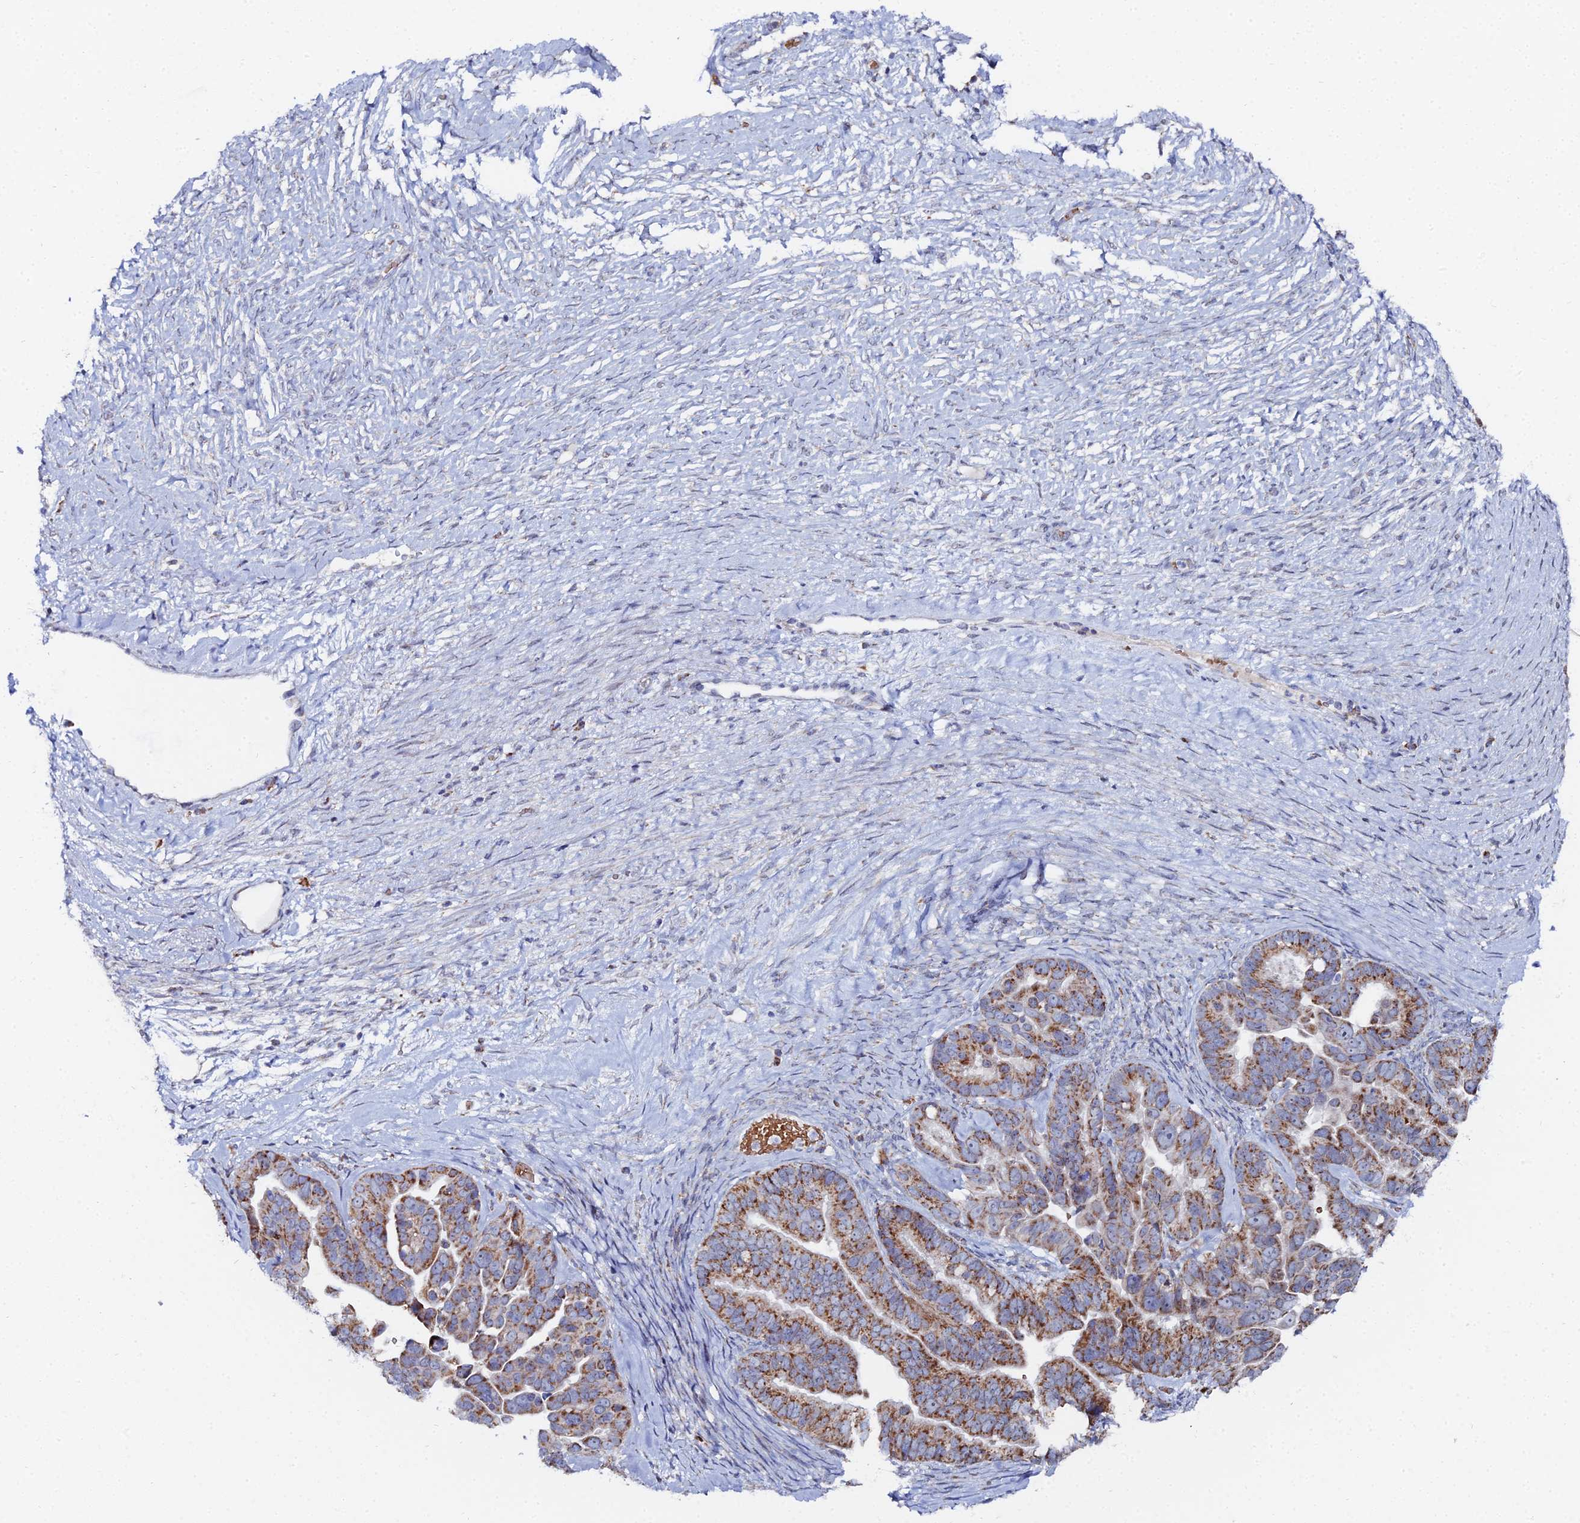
{"staining": {"intensity": "strong", "quantity": ">75%", "location": "cytoplasmic/membranous"}, "tissue": "ovarian cancer", "cell_type": "Tumor cells", "image_type": "cancer", "snomed": [{"axis": "morphology", "description": "Cystadenocarcinoma, serous, NOS"}, {"axis": "topography", "description": "Ovary"}], "caption": "Protein expression analysis of ovarian cancer exhibits strong cytoplasmic/membranous positivity in approximately >75% of tumor cells.", "gene": "MPC1", "patient": {"sex": "female", "age": 56}}